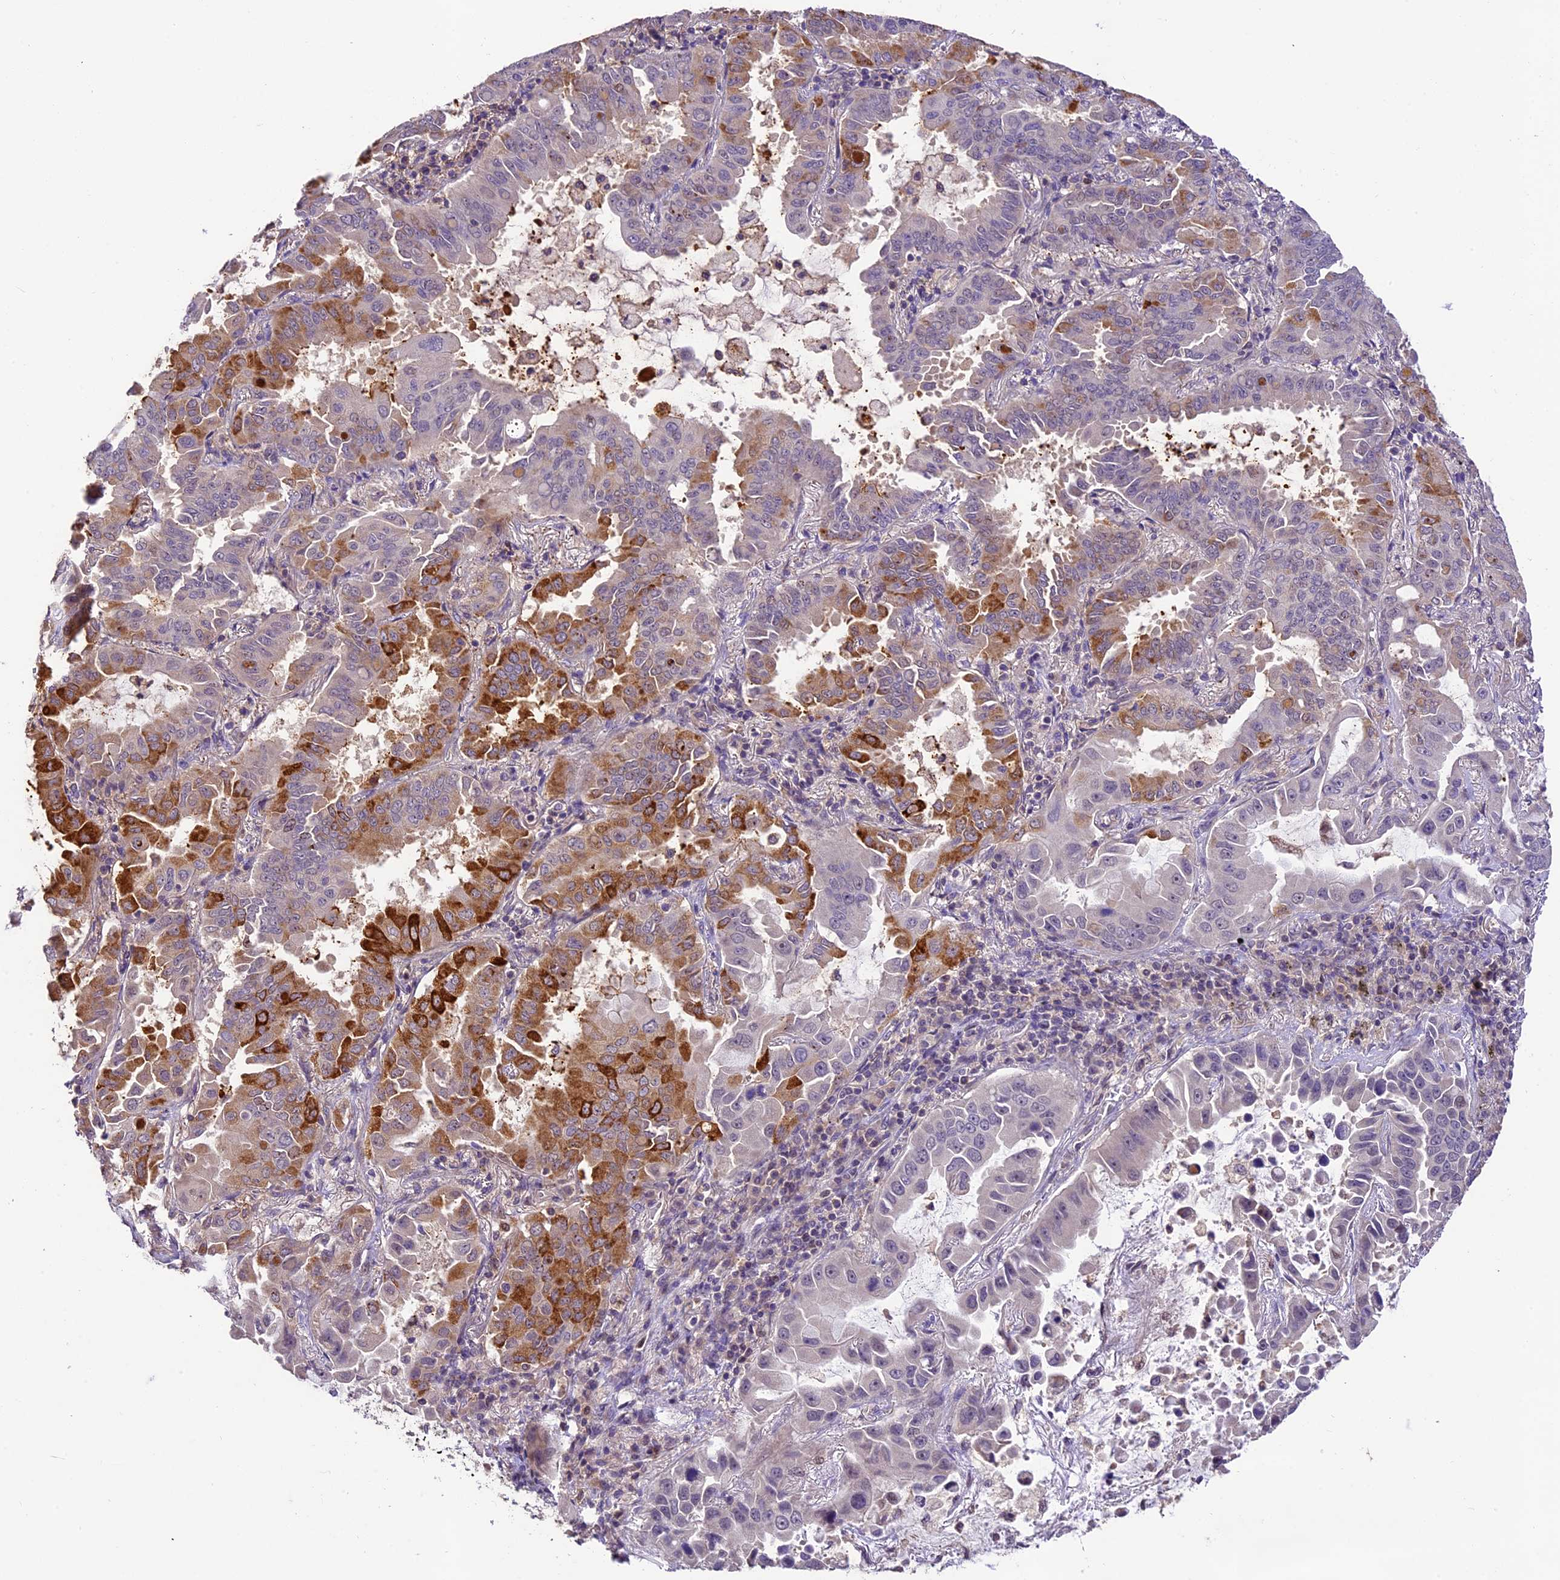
{"staining": {"intensity": "strong", "quantity": "<25%", "location": "cytoplasmic/membranous"}, "tissue": "lung cancer", "cell_type": "Tumor cells", "image_type": "cancer", "snomed": [{"axis": "morphology", "description": "Adenocarcinoma, NOS"}, {"axis": "topography", "description": "Lung"}], "caption": "An image of human lung cancer stained for a protein shows strong cytoplasmic/membranous brown staining in tumor cells.", "gene": "DGKH", "patient": {"sex": "male", "age": 64}}